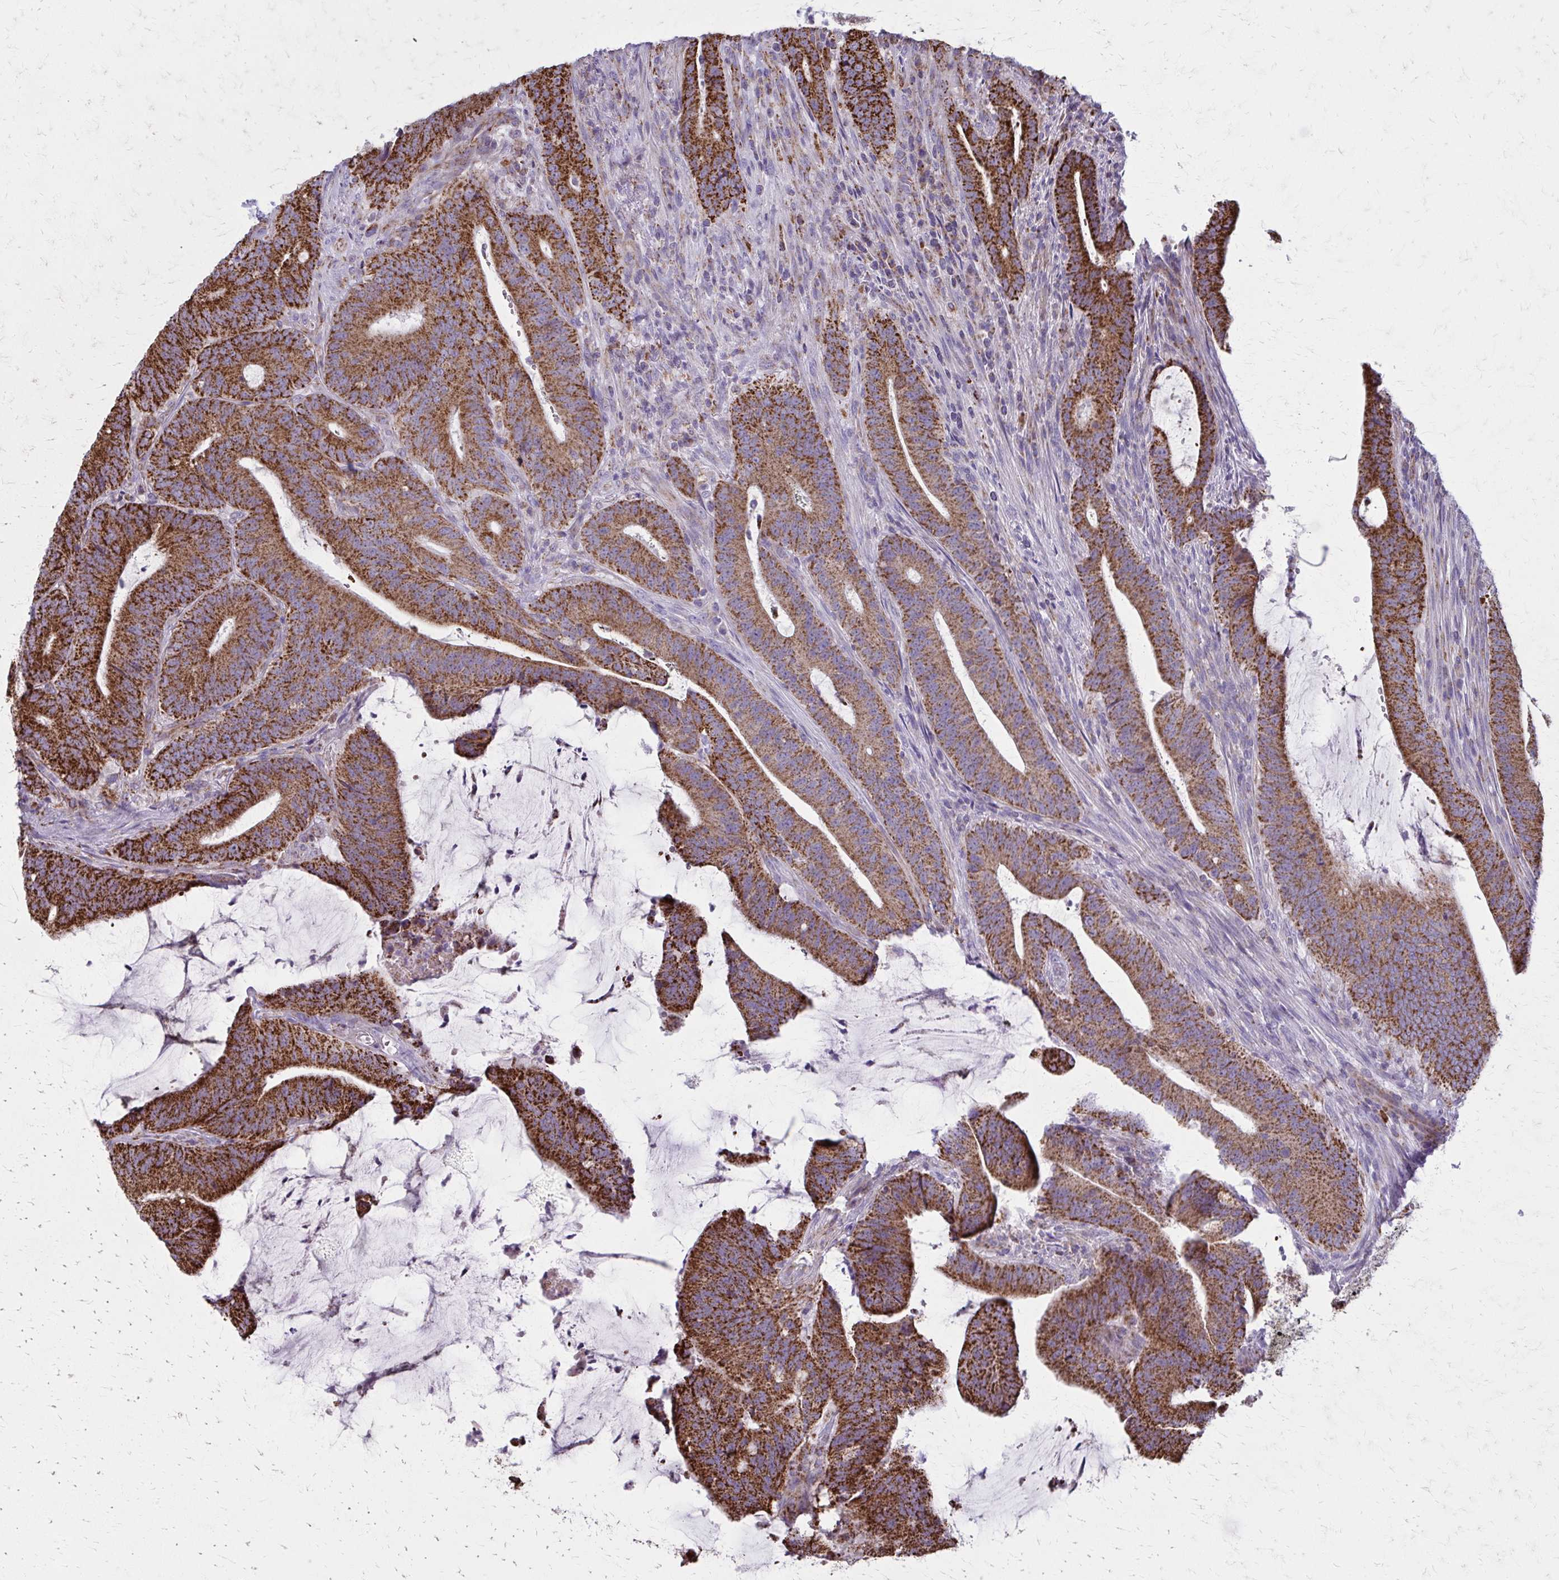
{"staining": {"intensity": "strong", "quantity": ">75%", "location": "cytoplasmic/membranous"}, "tissue": "colorectal cancer", "cell_type": "Tumor cells", "image_type": "cancer", "snomed": [{"axis": "morphology", "description": "Adenocarcinoma, NOS"}, {"axis": "topography", "description": "Colon"}], "caption": "Immunohistochemical staining of human colorectal cancer (adenocarcinoma) demonstrates high levels of strong cytoplasmic/membranous protein staining in about >75% of tumor cells.", "gene": "TVP23A", "patient": {"sex": "female", "age": 43}}